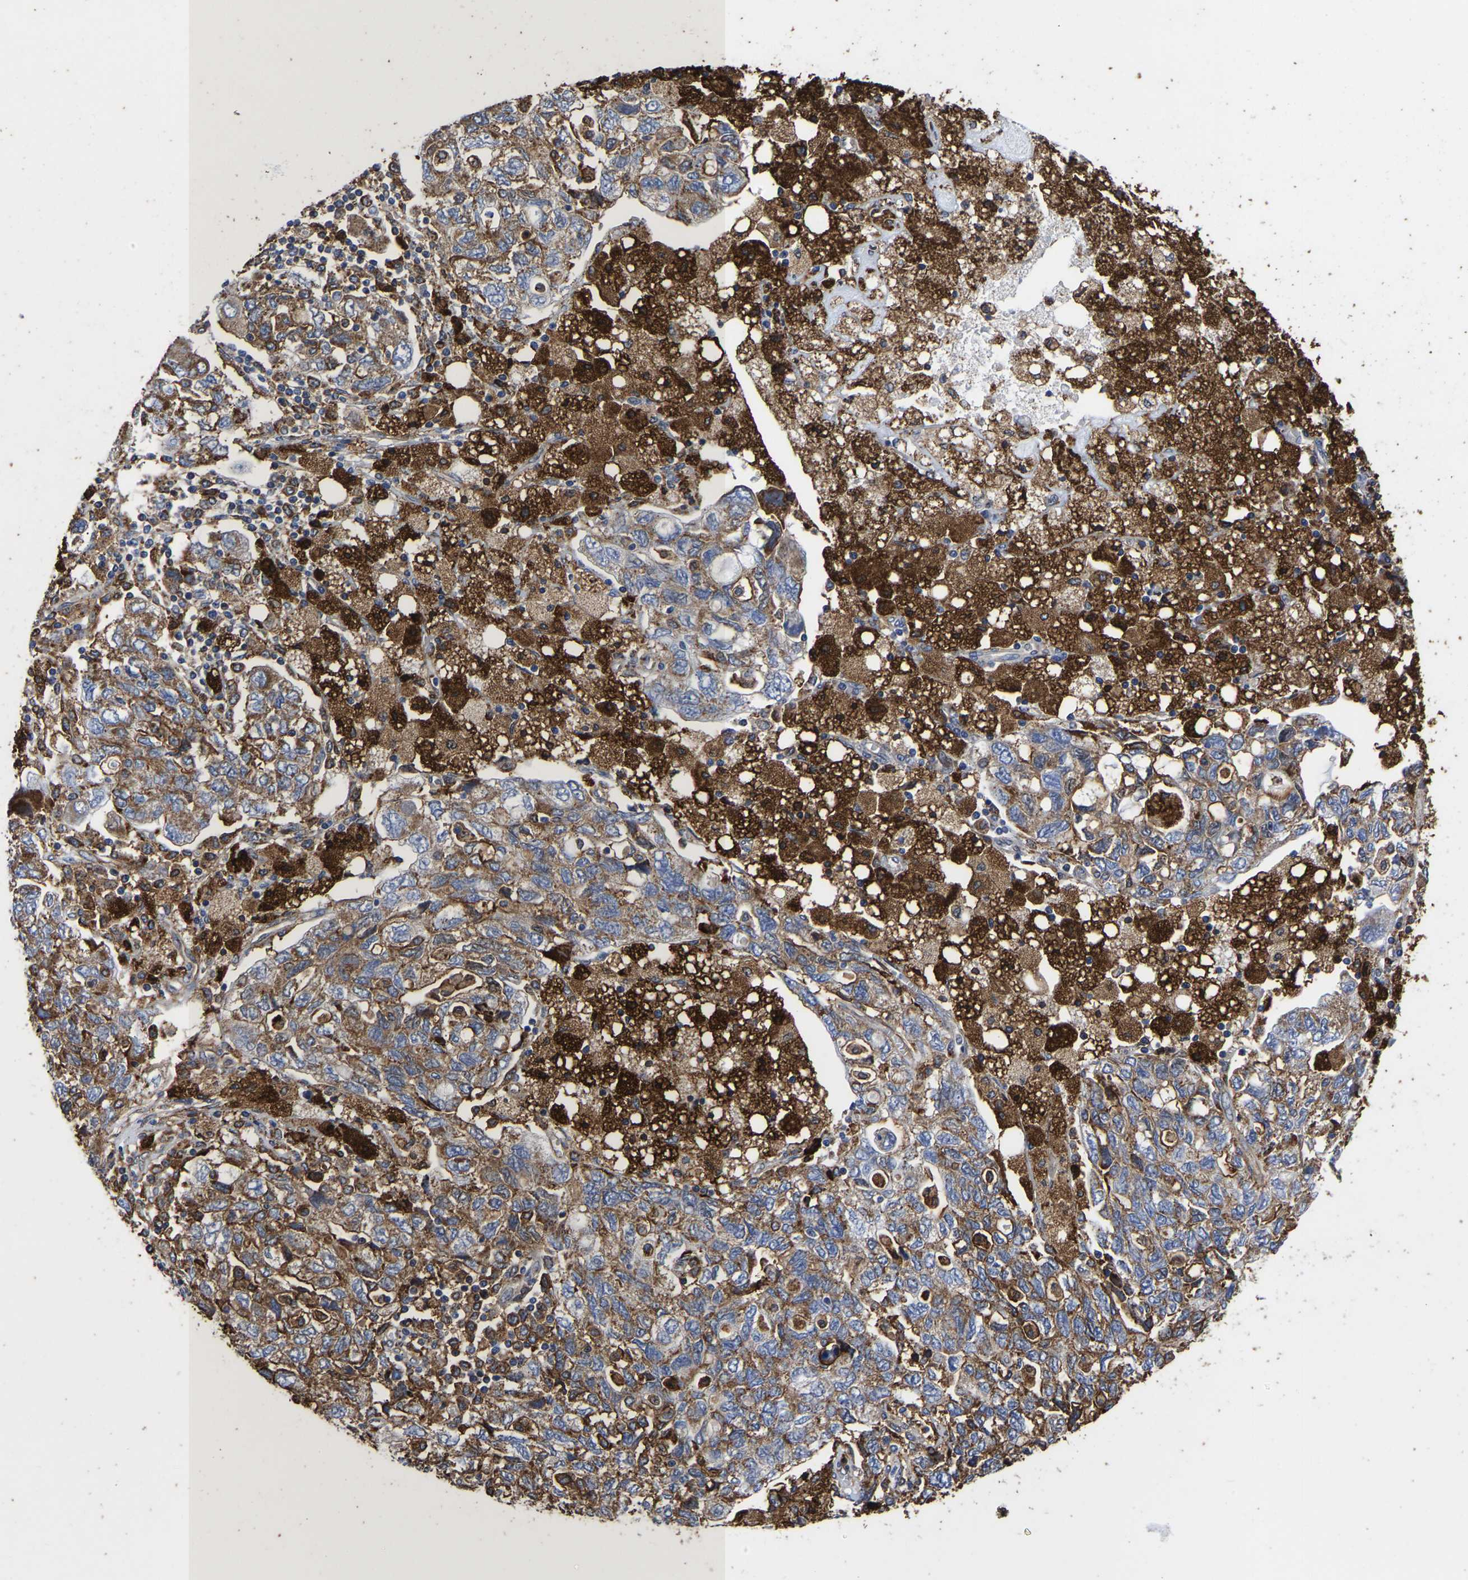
{"staining": {"intensity": "weak", "quantity": "25%-75%", "location": "cytoplasmic/membranous"}, "tissue": "ovarian cancer", "cell_type": "Tumor cells", "image_type": "cancer", "snomed": [{"axis": "morphology", "description": "Carcinoma, NOS"}, {"axis": "morphology", "description": "Cystadenocarcinoma, serous, NOS"}, {"axis": "topography", "description": "Ovary"}], "caption": "A brown stain shows weak cytoplasmic/membranous expression of a protein in carcinoma (ovarian) tumor cells.", "gene": "LIF", "patient": {"sex": "female", "age": 69}}